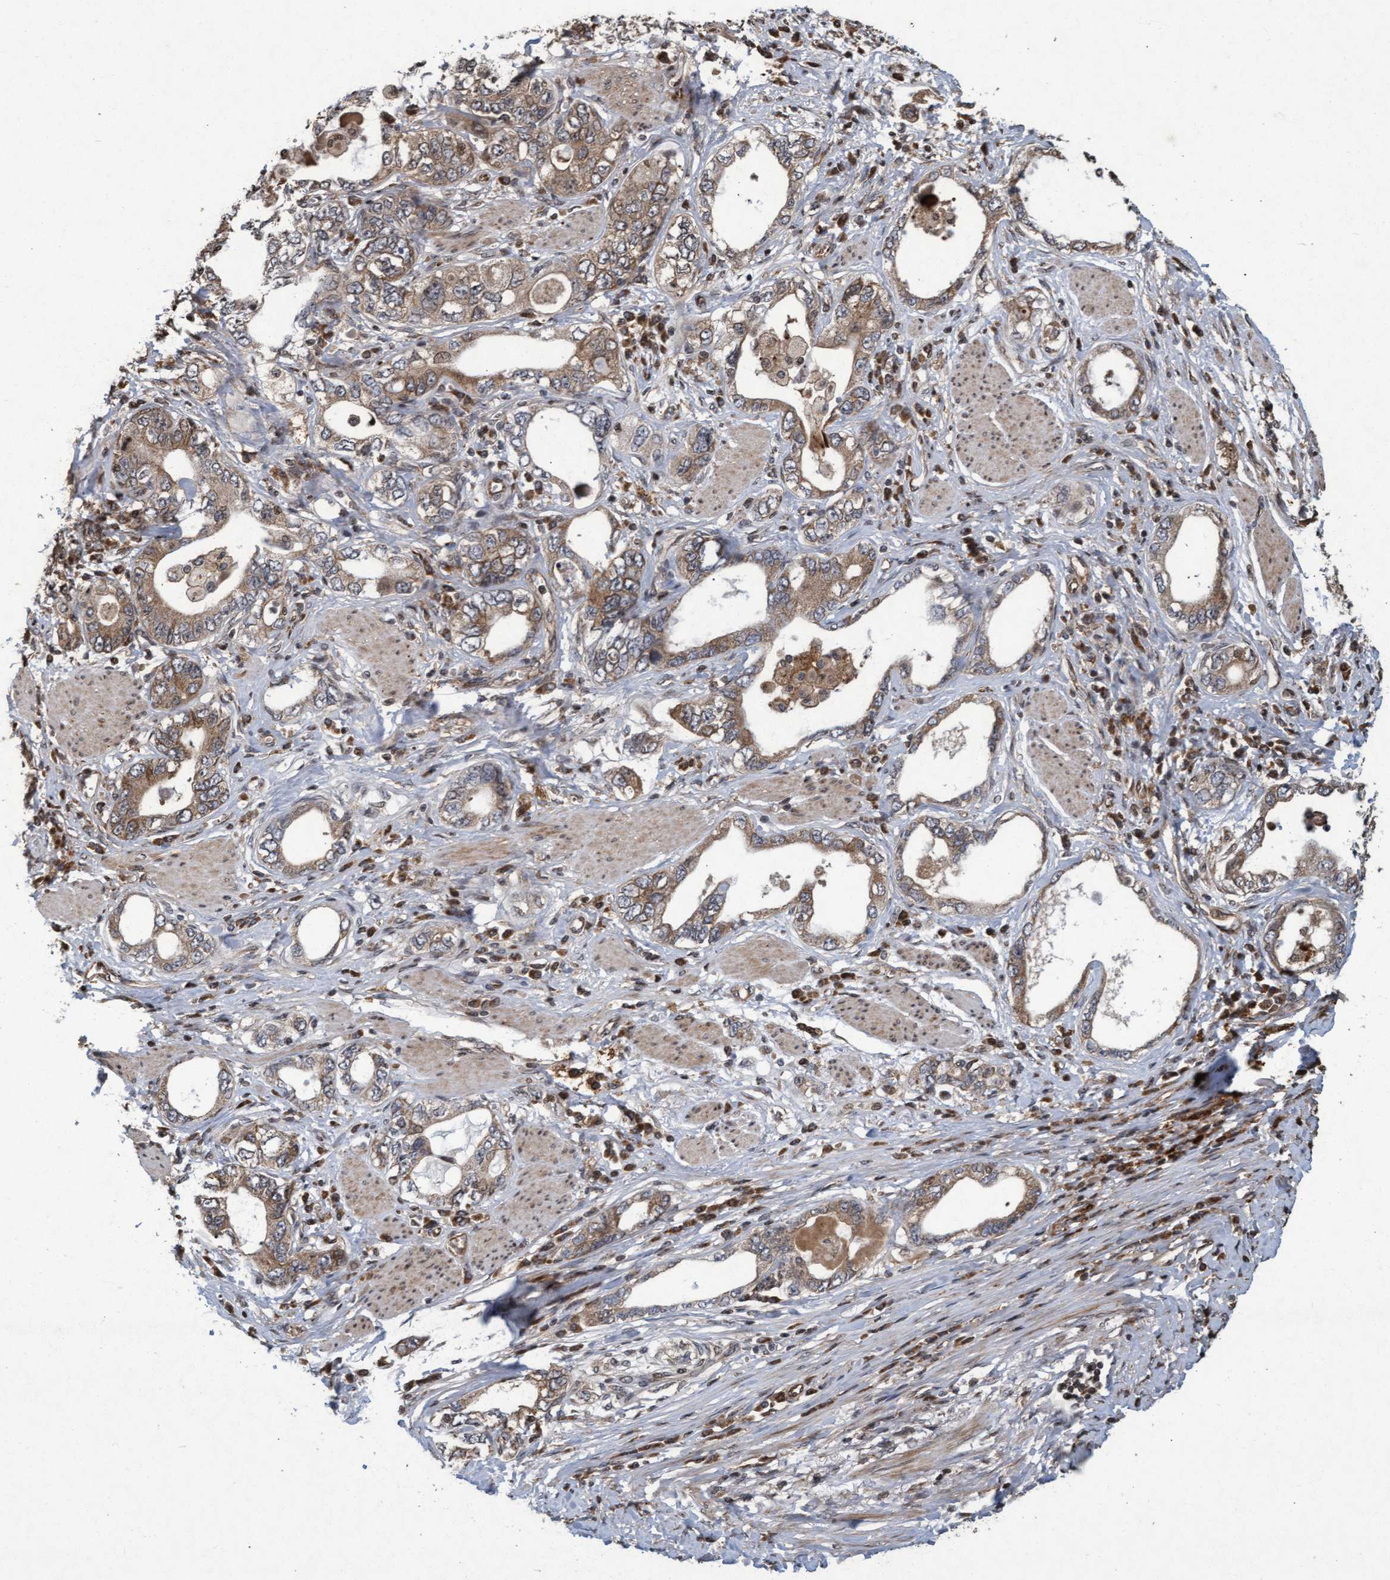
{"staining": {"intensity": "moderate", "quantity": ">75%", "location": "cytoplasmic/membranous"}, "tissue": "stomach cancer", "cell_type": "Tumor cells", "image_type": "cancer", "snomed": [{"axis": "morphology", "description": "Adenocarcinoma, NOS"}, {"axis": "topography", "description": "Stomach, lower"}], "caption": "A high-resolution histopathology image shows immunohistochemistry staining of adenocarcinoma (stomach), which shows moderate cytoplasmic/membranous staining in about >75% of tumor cells.", "gene": "KCNC2", "patient": {"sex": "female", "age": 93}}